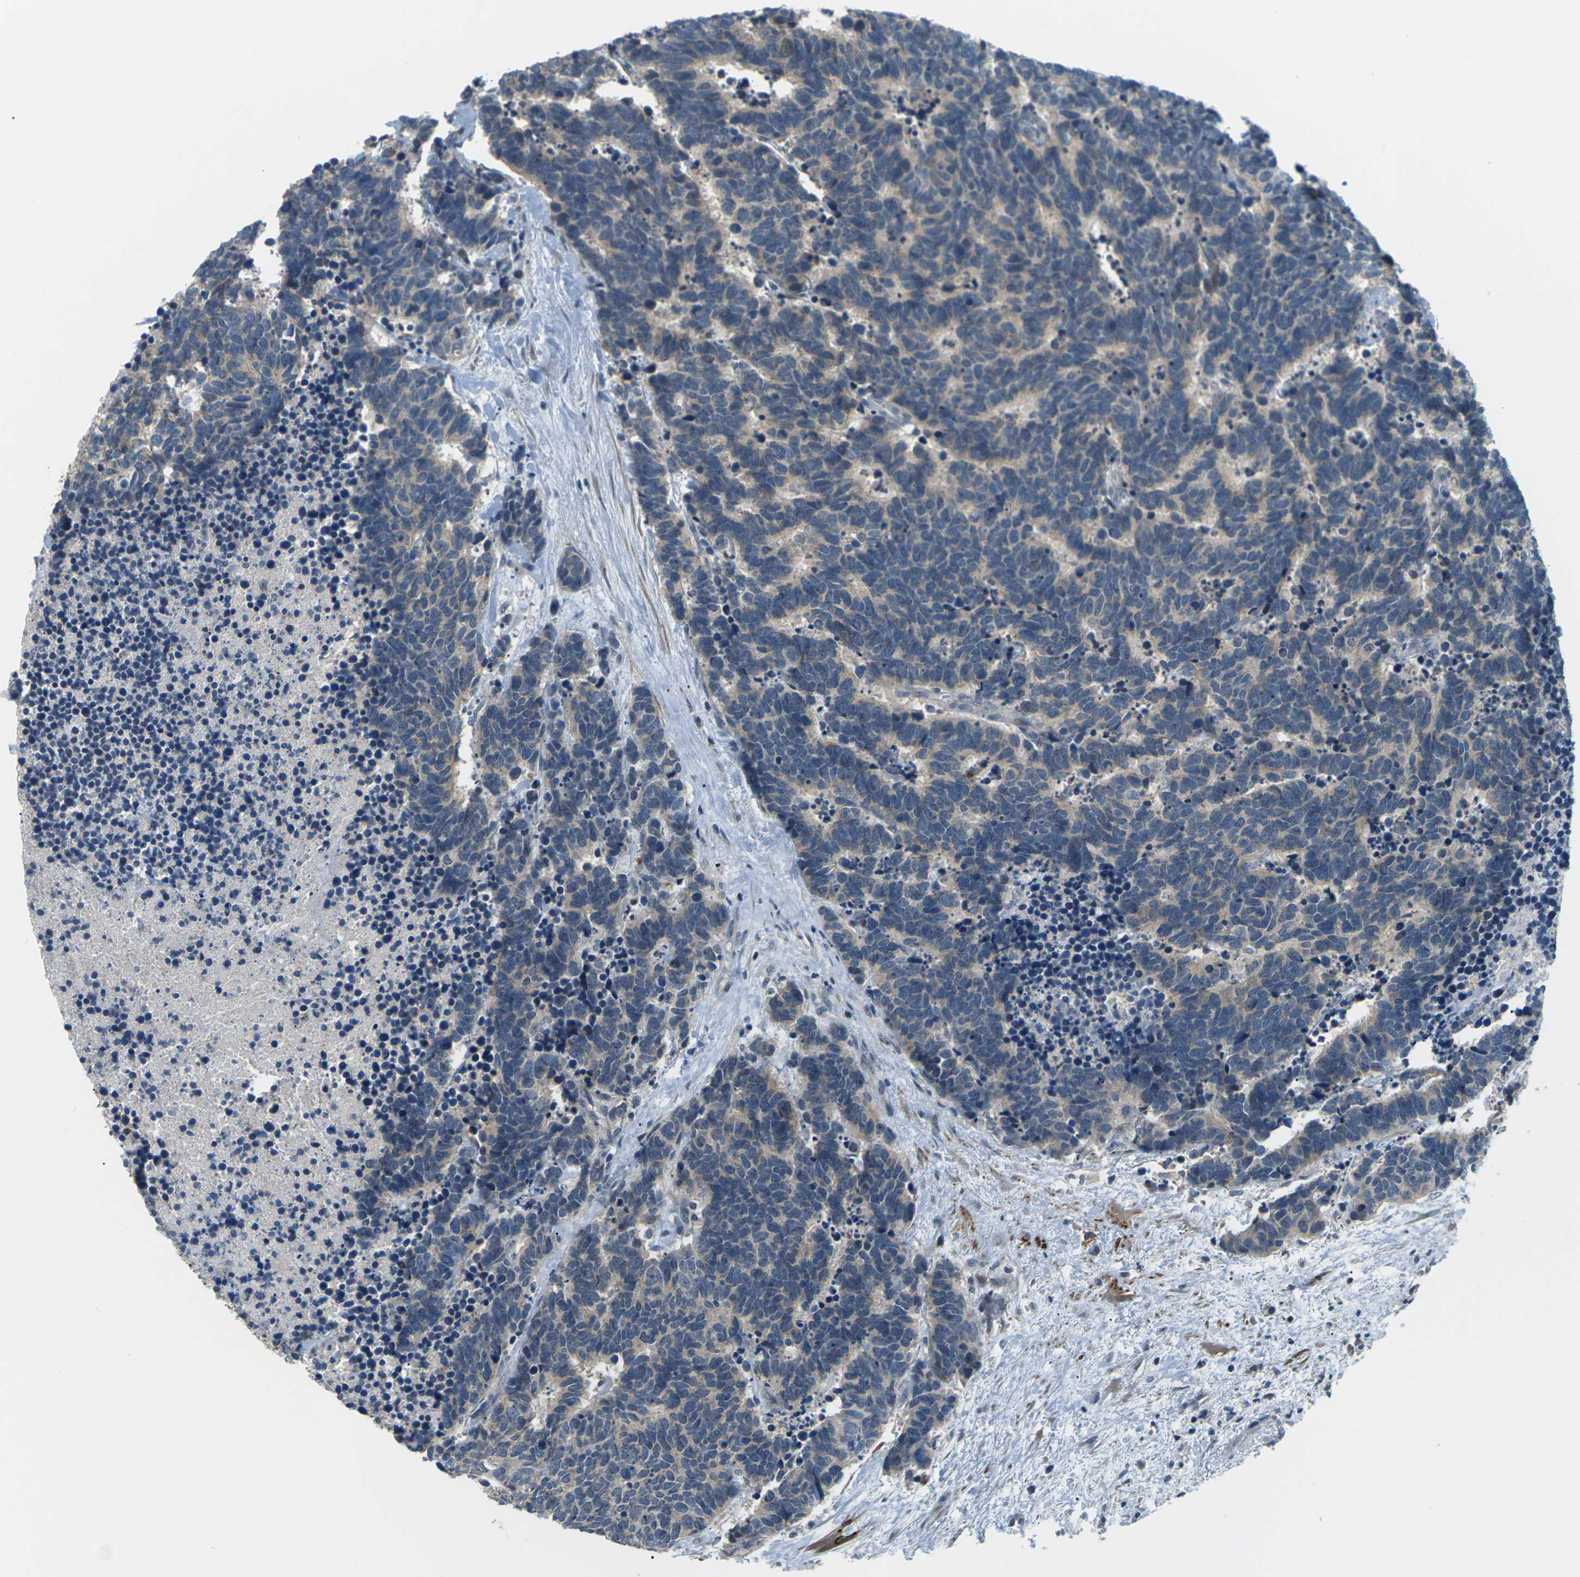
{"staining": {"intensity": "weak", "quantity": "<25%", "location": "cytoplasmic/membranous"}, "tissue": "carcinoid", "cell_type": "Tumor cells", "image_type": "cancer", "snomed": [{"axis": "morphology", "description": "Carcinoma, NOS"}, {"axis": "morphology", "description": "Carcinoid, malignant, NOS"}, {"axis": "topography", "description": "Urinary bladder"}], "caption": "Tumor cells show no significant positivity in carcinoma.", "gene": "SLC13A3", "patient": {"sex": "male", "age": 57}}